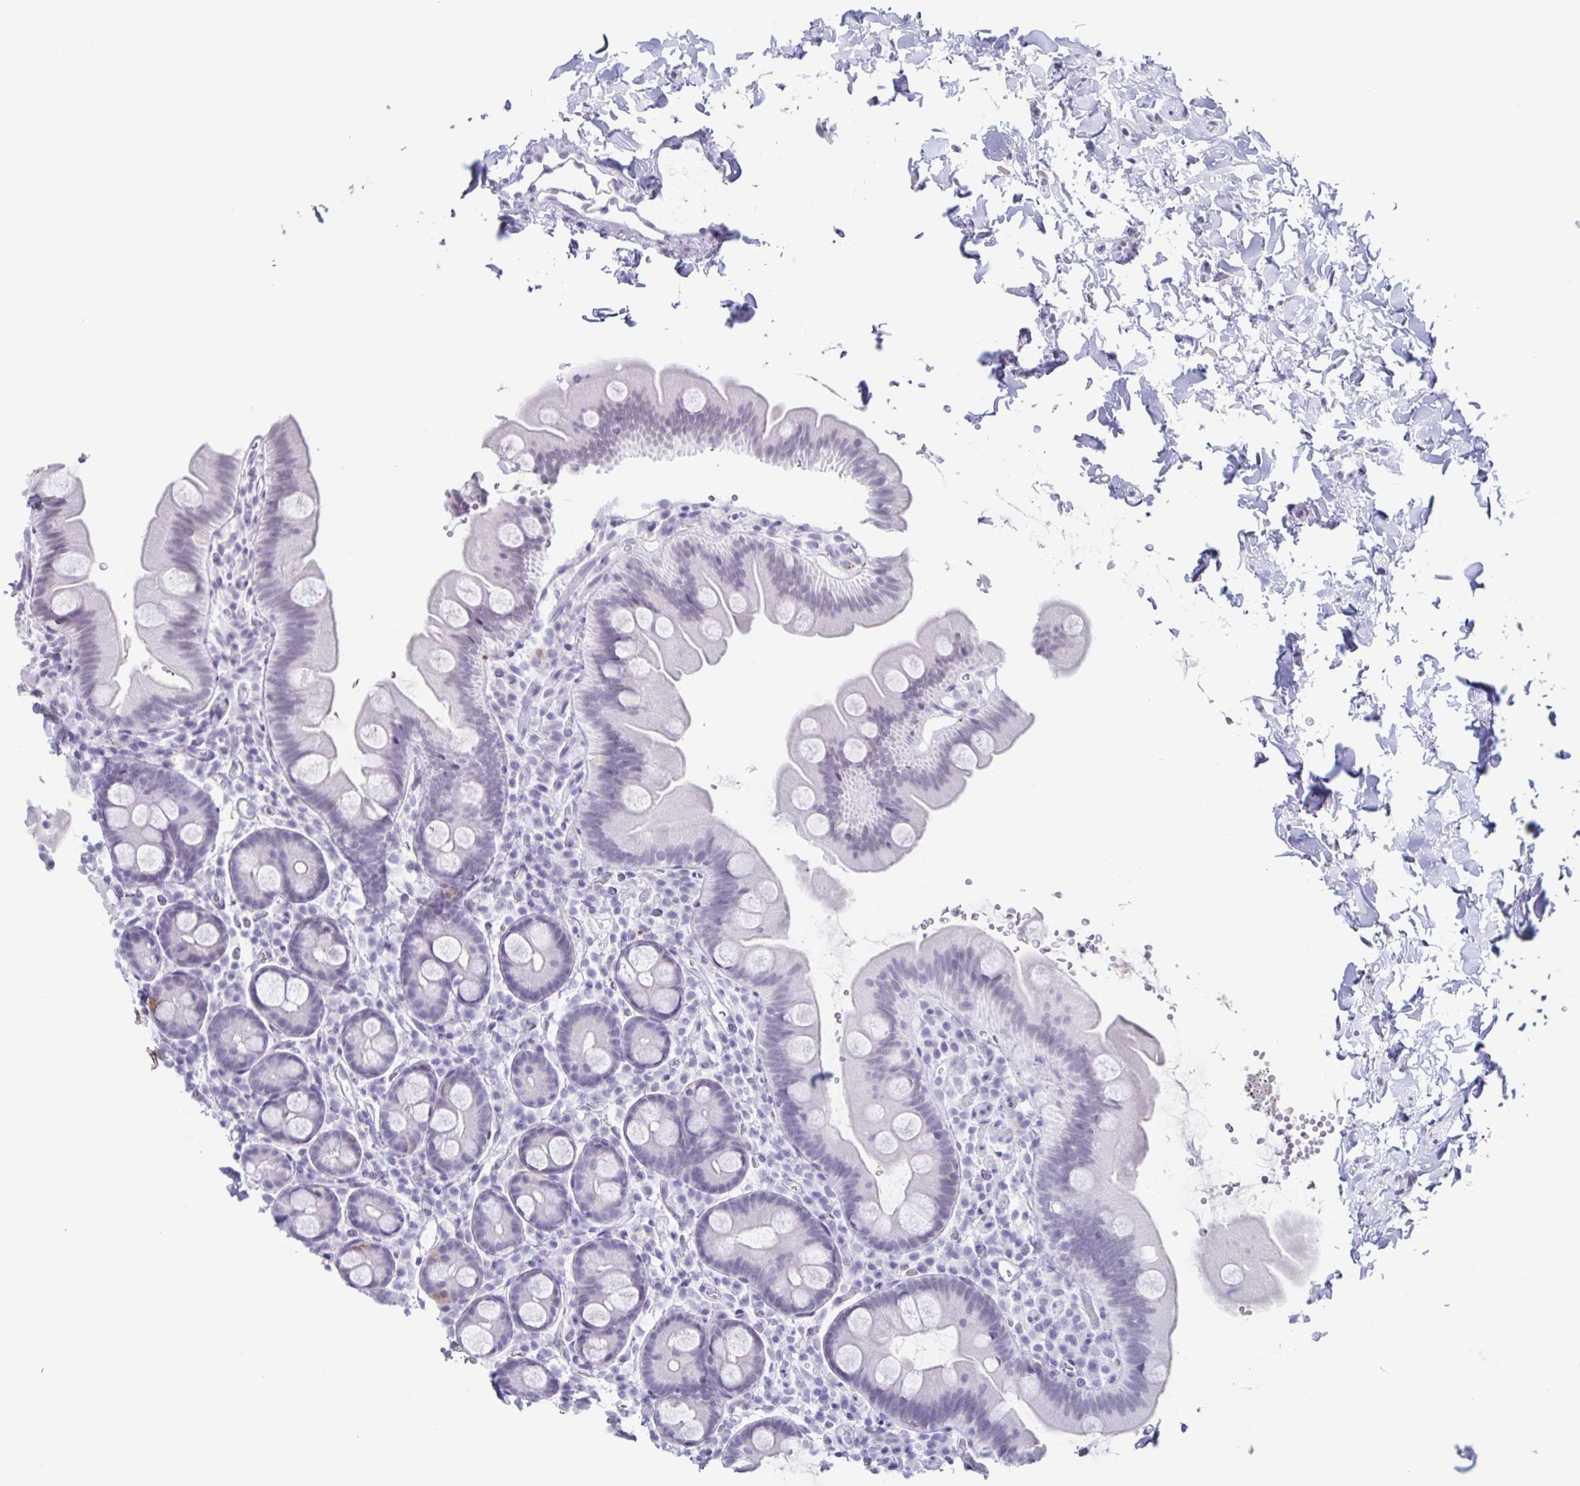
{"staining": {"intensity": "negative", "quantity": "none", "location": "none"}, "tissue": "small intestine", "cell_type": "Glandular cells", "image_type": "normal", "snomed": [{"axis": "morphology", "description": "Normal tissue, NOS"}, {"axis": "topography", "description": "Small intestine"}], "caption": "This is a image of IHC staining of unremarkable small intestine, which shows no positivity in glandular cells. Brightfield microscopy of immunohistochemistry (IHC) stained with DAB (3,3'-diaminobenzidine) (brown) and hematoxylin (blue), captured at high magnification.", "gene": "LCE6A", "patient": {"sex": "female", "age": 68}}